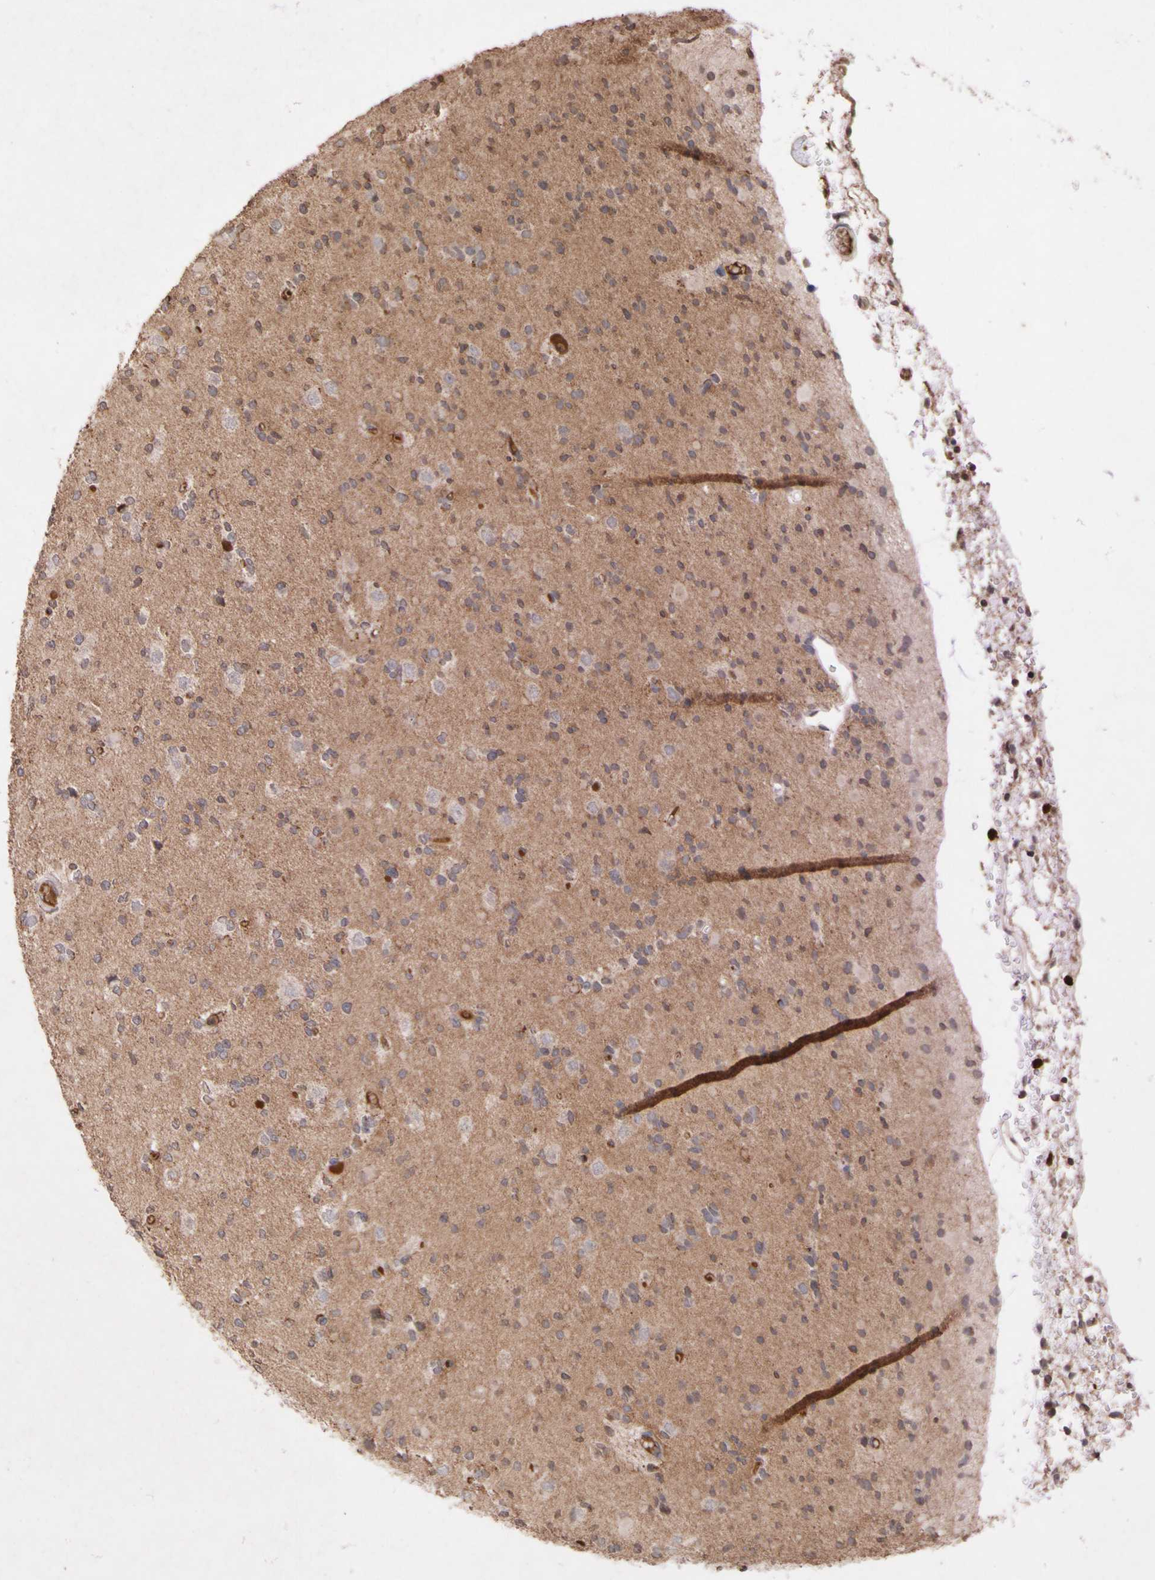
{"staining": {"intensity": "moderate", "quantity": "25%-75%", "location": "cytoplasmic/membranous"}, "tissue": "glioma", "cell_type": "Tumor cells", "image_type": "cancer", "snomed": [{"axis": "morphology", "description": "Glioma, malignant, Low grade"}, {"axis": "topography", "description": "Brain"}], "caption": "A brown stain highlights moderate cytoplasmic/membranous positivity of a protein in glioma tumor cells.", "gene": "NECTIN3", "patient": {"sex": "female", "age": 22}}